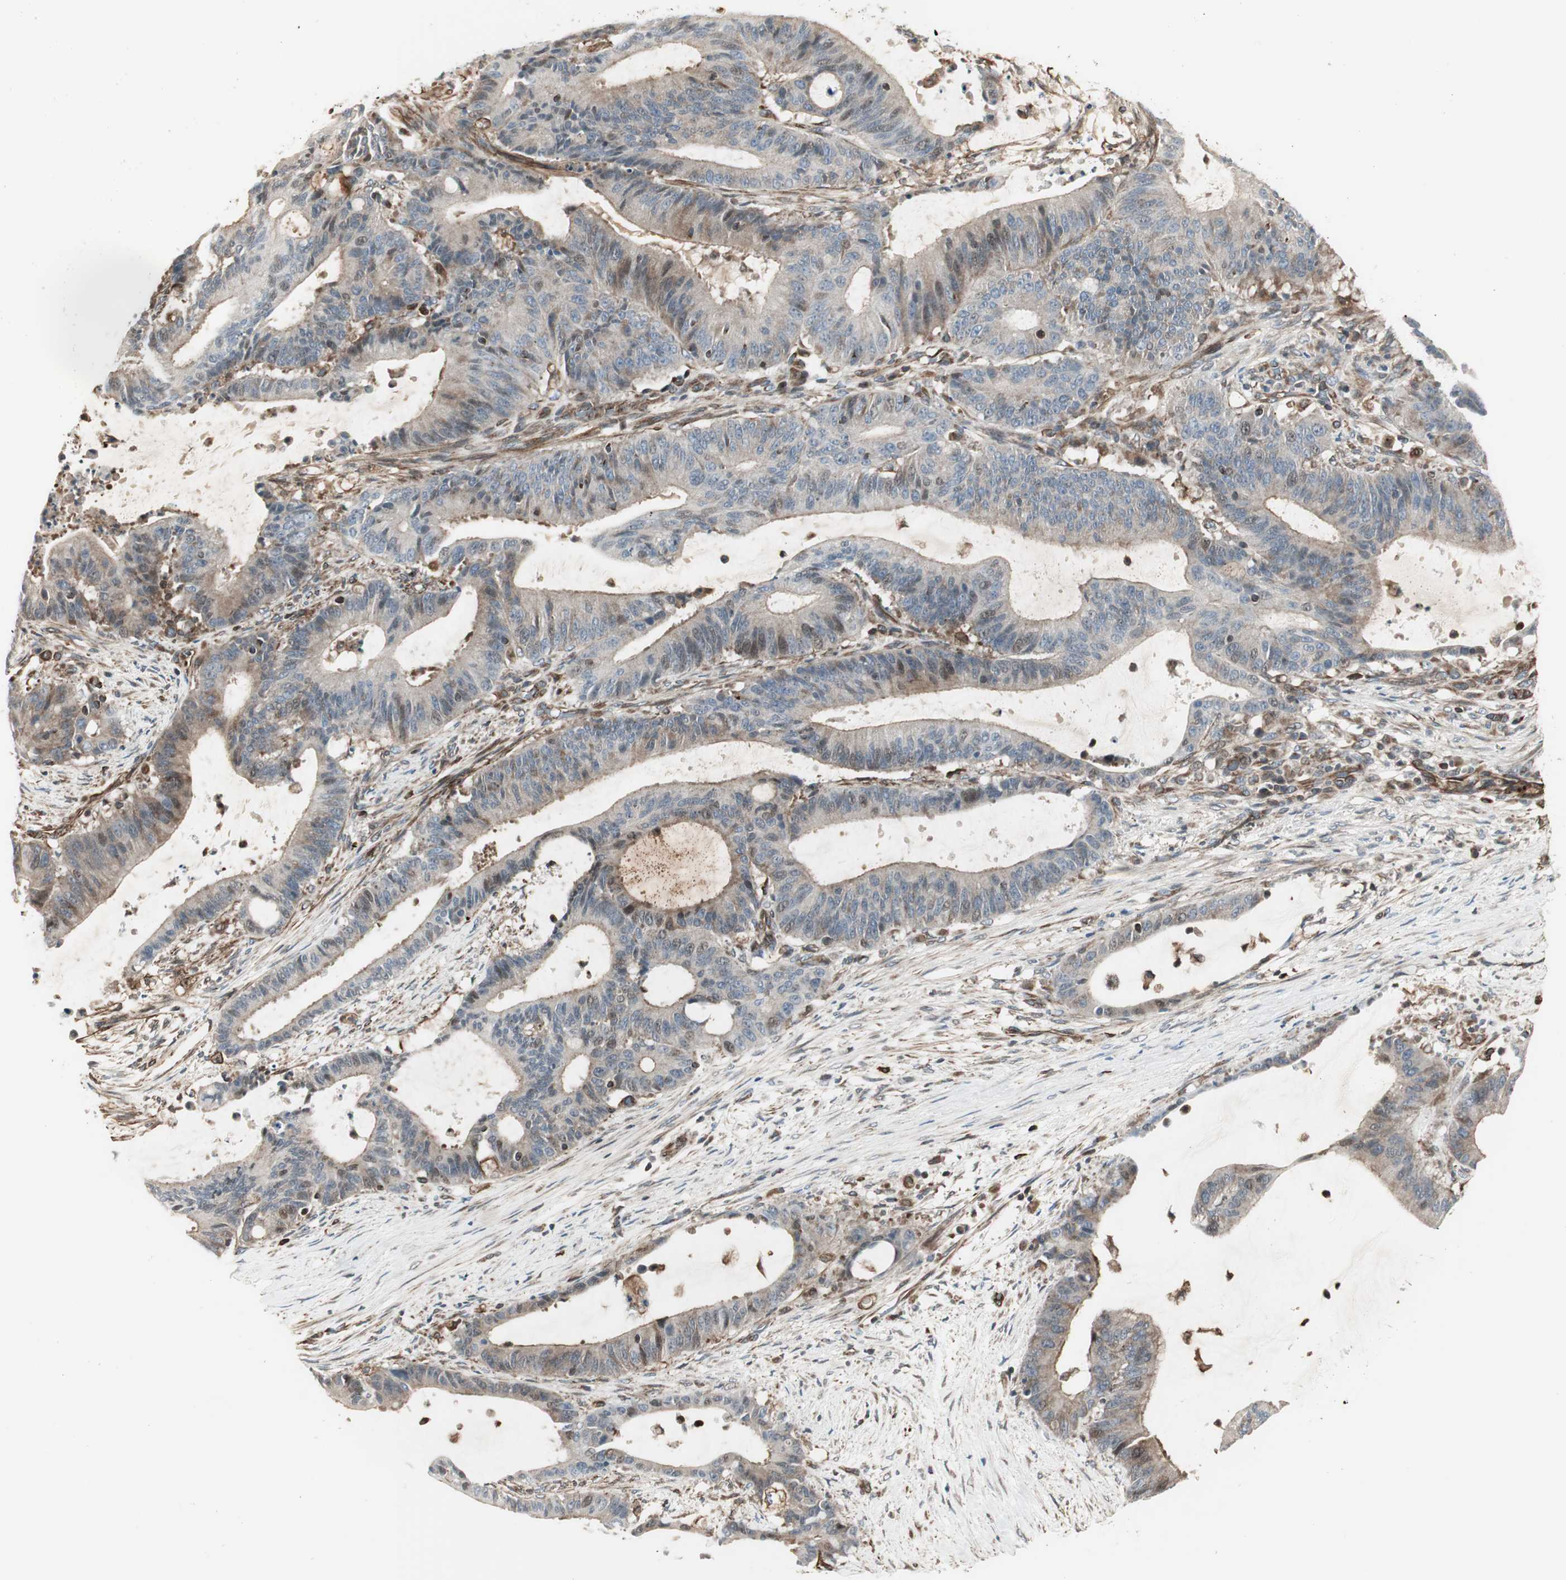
{"staining": {"intensity": "weak", "quantity": "25%-75%", "location": "cytoplasmic/membranous"}, "tissue": "liver cancer", "cell_type": "Tumor cells", "image_type": "cancer", "snomed": [{"axis": "morphology", "description": "Cholangiocarcinoma"}, {"axis": "topography", "description": "Liver"}], "caption": "Human liver cancer stained with a brown dye demonstrates weak cytoplasmic/membranous positive positivity in about 25%-75% of tumor cells.", "gene": "MAD2L2", "patient": {"sex": "female", "age": 73}}